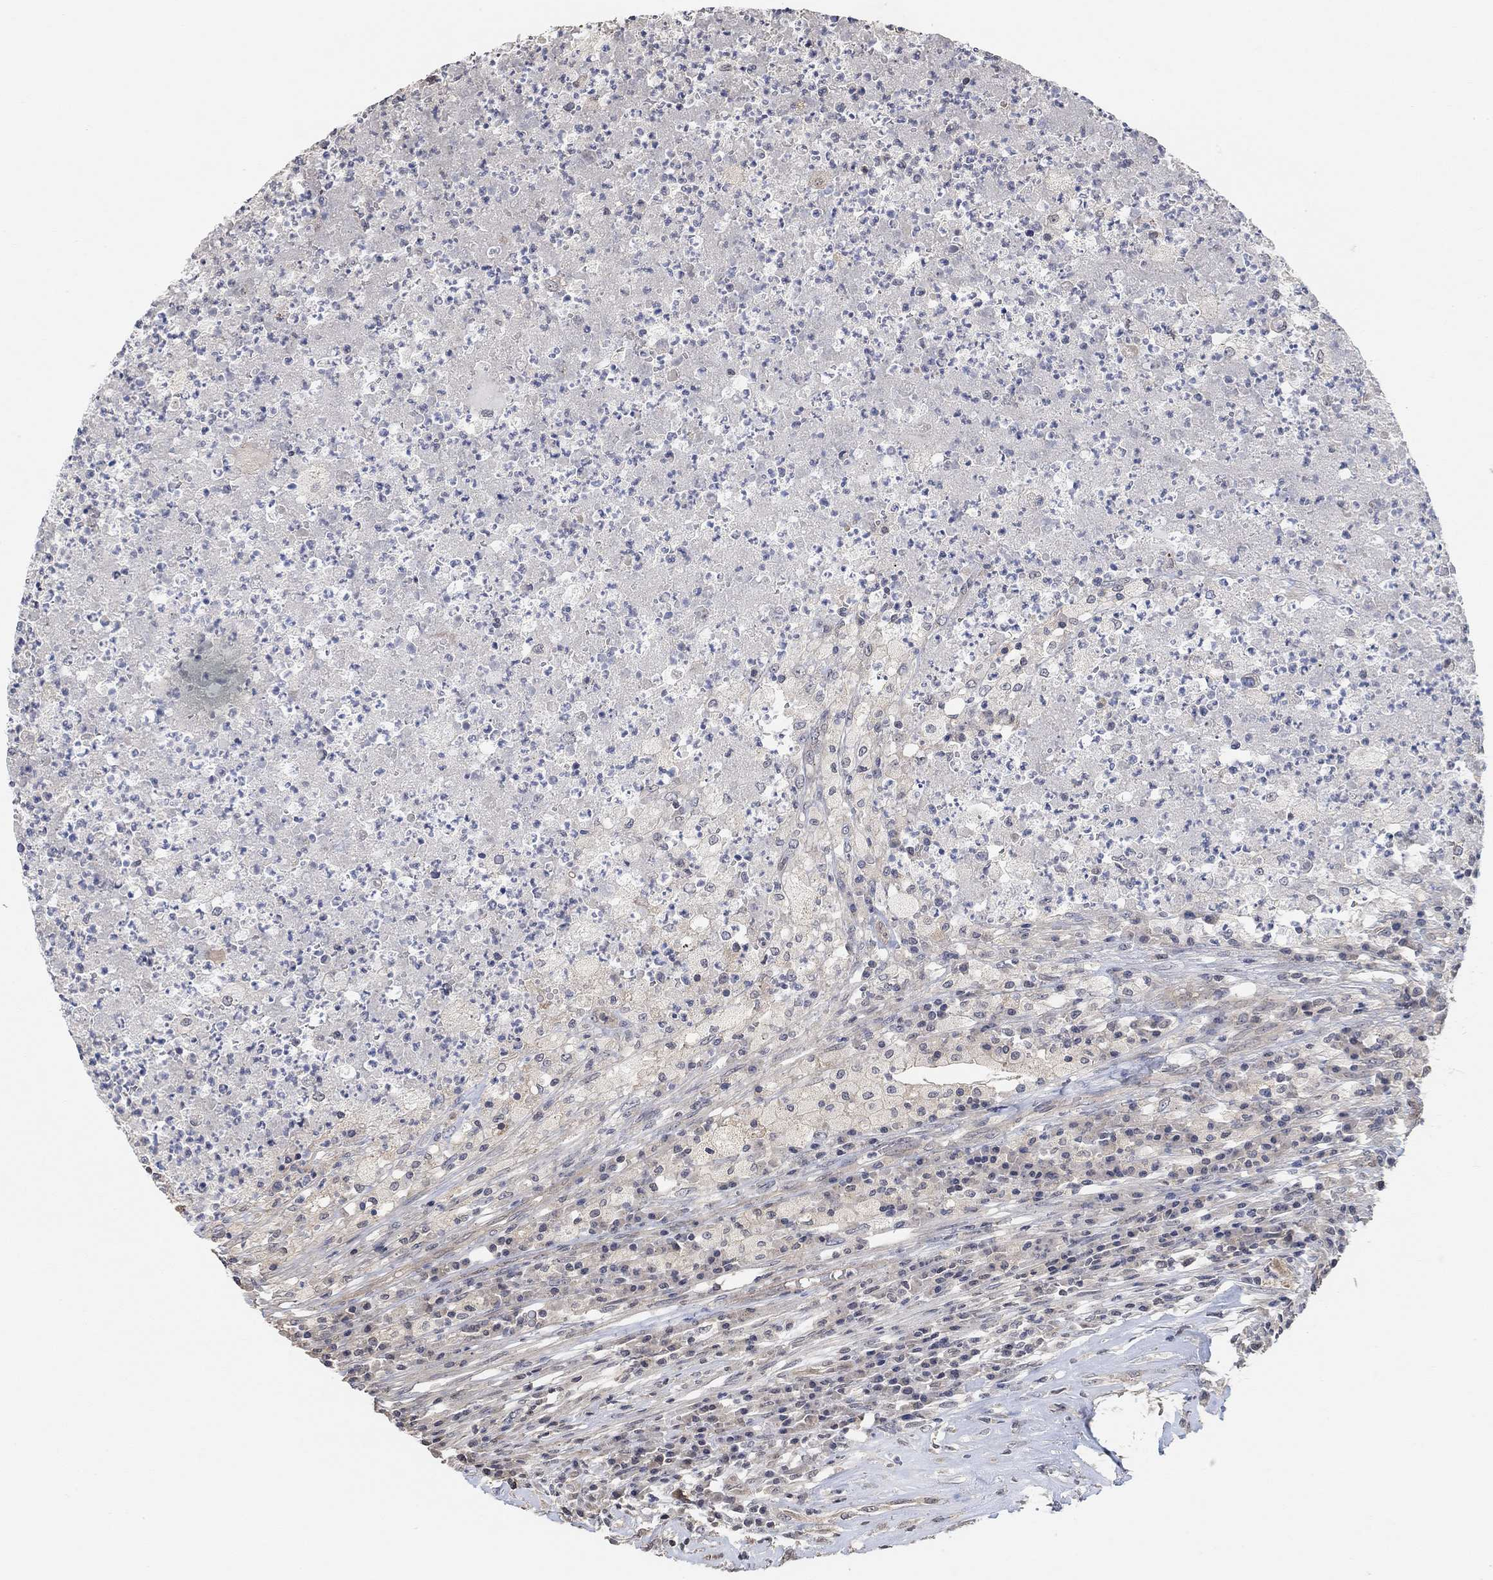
{"staining": {"intensity": "negative", "quantity": "none", "location": "none"}, "tissue": "testis cancer", "cell_type": "Tumor cells", "image_type": "cancer", "snomed": [{"axis": "morphology", "description": "Necrosis, NOS"}, {"axis": "morphology", "description": "Carcinoma, Embryonal, NOS"}, {"axis": "topography", "description": "Testis"}], "caption": "An immunohistochemistry (IHC) photomicrograph of testis cancer is shown. There is no staining in tumor cells of testis cancer. (Immunohistochemistry (ihc), brightfield microscopy, high magnification).", "gene": "UNC5B", "patient": {"sex": "male", "age": 19}}